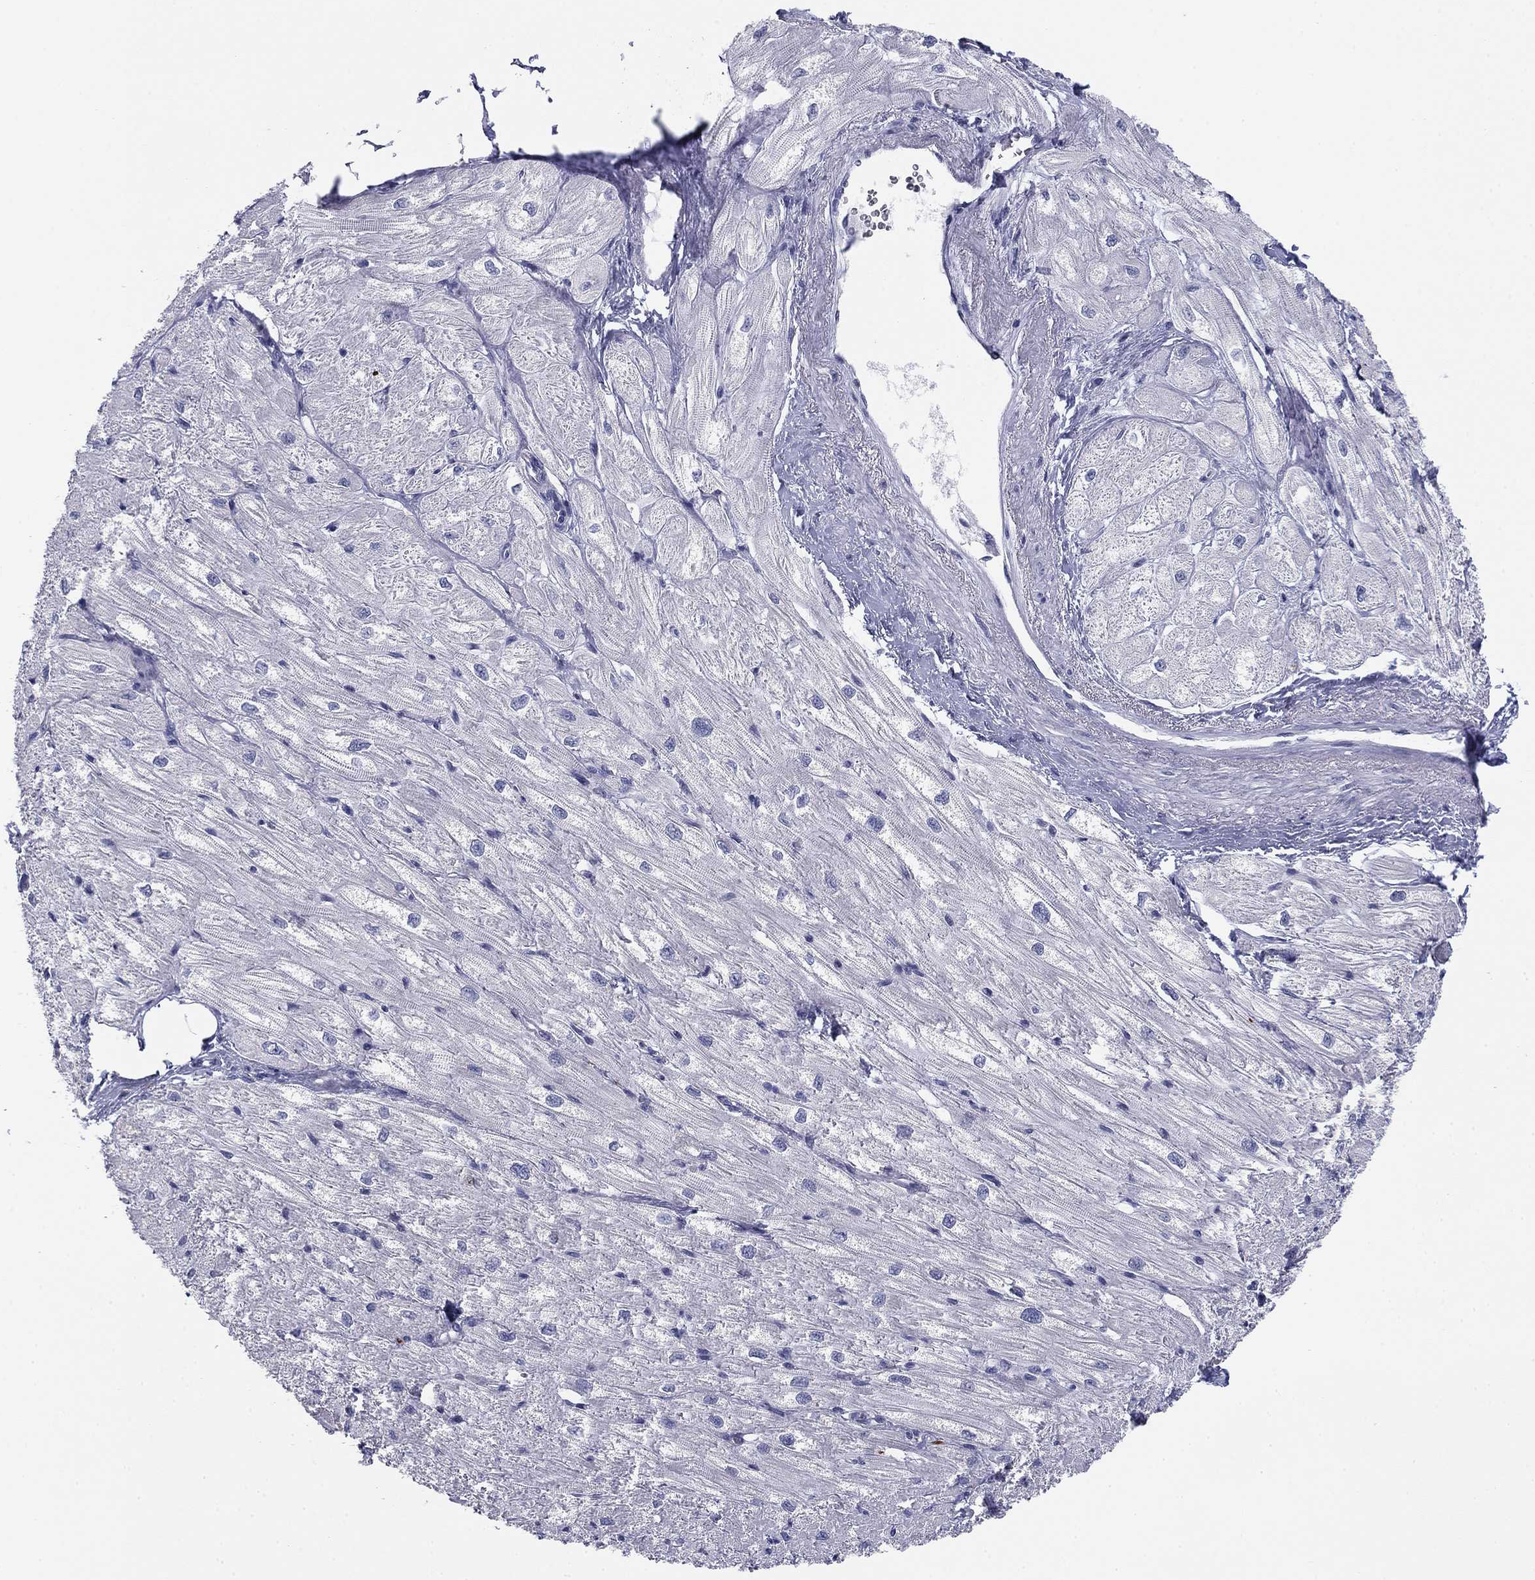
{"staining": {"intensity": "negative", "quantity": "none", "location": "none"}, "tissue": "heart muscle", "cell_type": "Cardiomyocytes", "image_type": "normal", "snomed": [{"axis": "morphology", "description": "Normal tissue, NOS"}, {"axis": "topography", "description": "Heart"}], "caption": "An immunohistochemistry (IHC) photomicrograph of normal heart muscle is shown. There is no staining in cardiomyocytes of heart muscle. Brightfield microscopy of IHC stained with DAB (brown) and hematoxylin (blue), captured at high magnification.", "gene": "PRPH", "patient": {"sex": "male", "age": 57}}